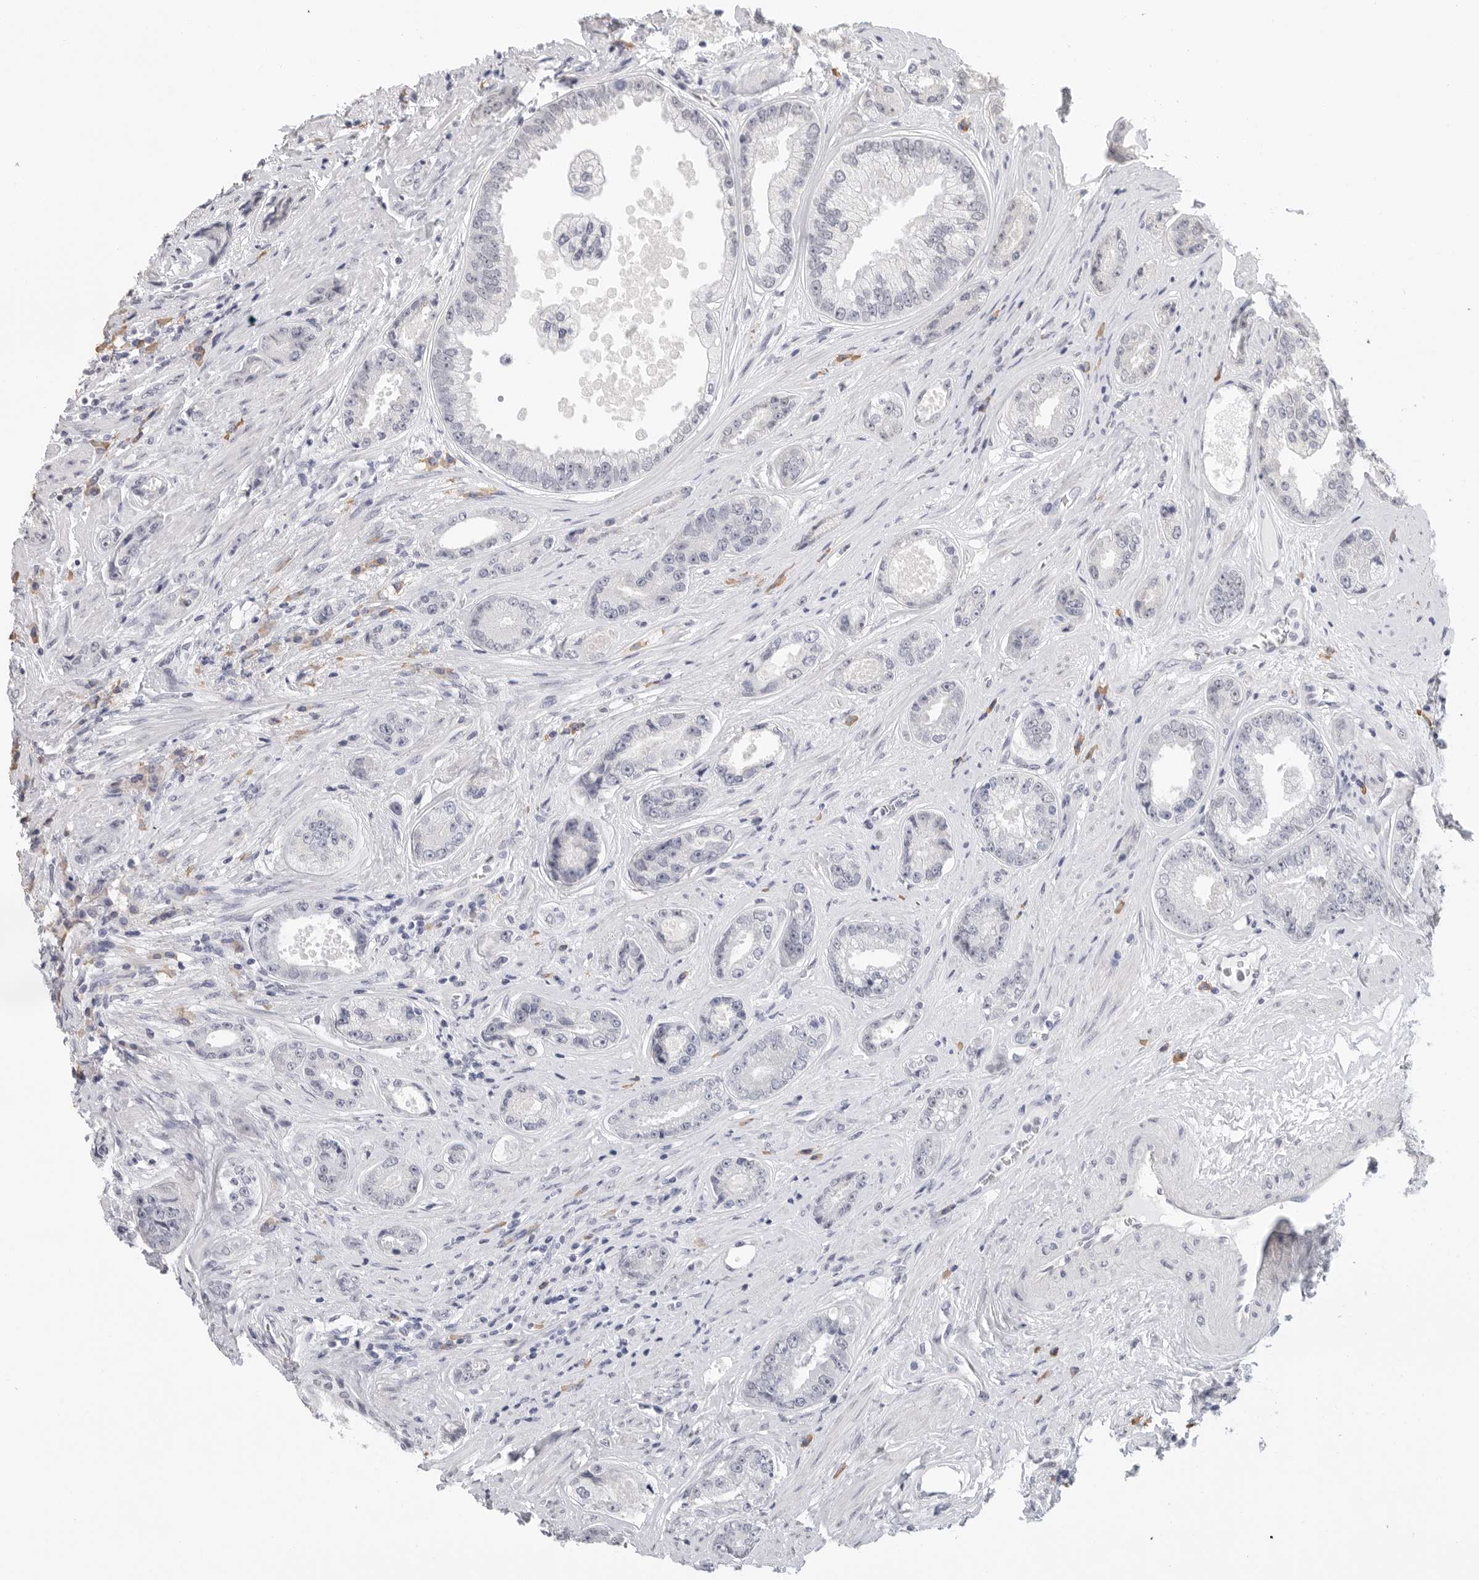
{"staining": {"intensity": "negative", "quantity": "none", "location": "none"}, "tissue": "prostate cancer", "cell_type": "Tumor cells", "image_type": "cancer", "snomed": [{"axis": "morphology", "description": "Adenocarcinoma, High grade"}, {"axis": "topography", "description": "Prostate"}], "caption": "Tumor cells show no significant positivity in prostate high-grade adenocarcinoma.", "gene": "ARHGEF10", "patient": {"sex": "male", "age": 61}}